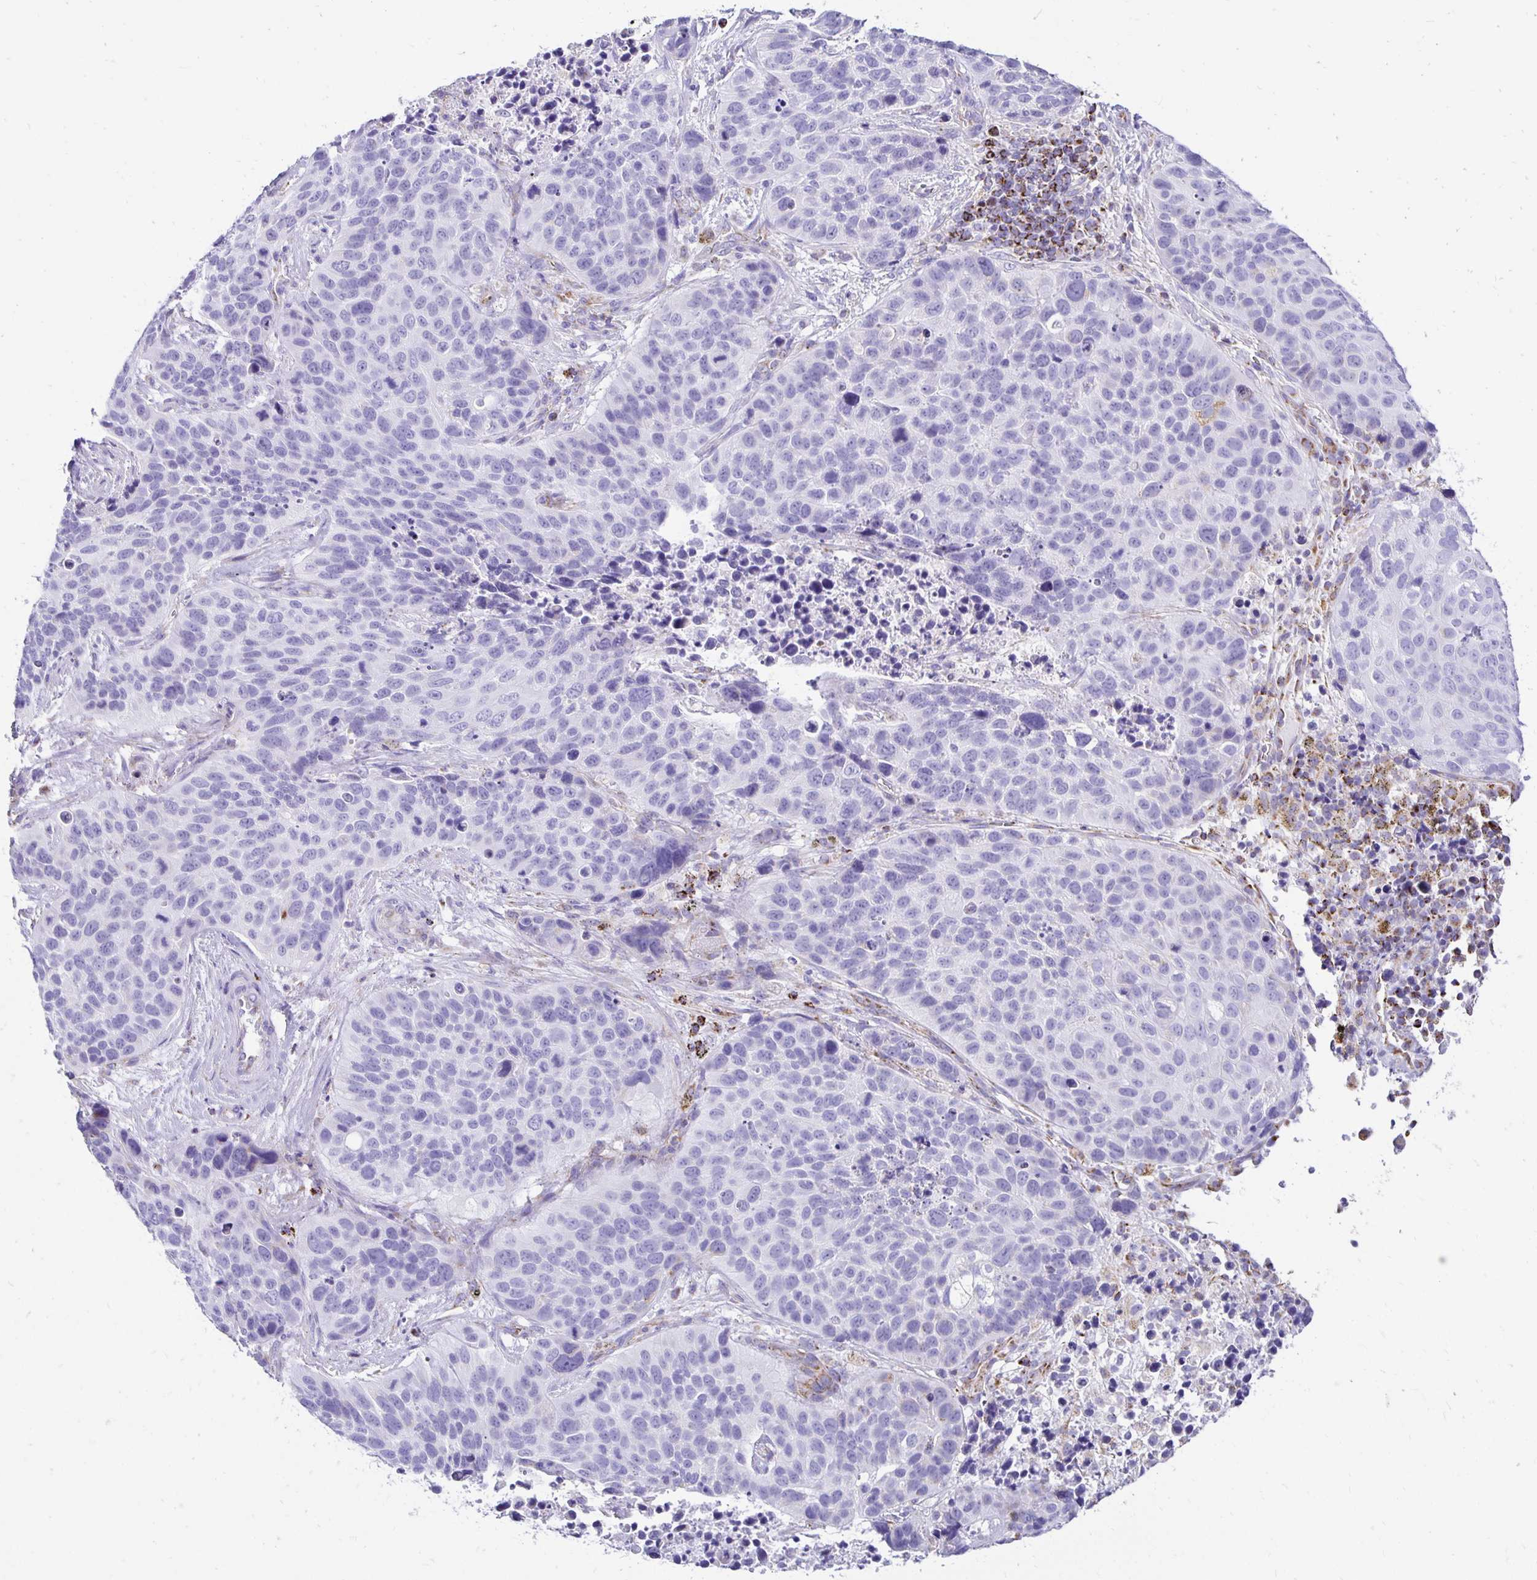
{"staining": {"intensity": "negative", "quantity": "none", "location": "none"}, "tissue": "lung cancer", "cell_type": "Tumor cells", "image_type": "cancer", "snomed": [{"axis": "morphology", "description": "Squamous cell carcinoma, NOS"}, {"axis": "topography", "description": "Lung"}], "caption": "Human squamous cell carcinoma (lung) stained for a protein using immunohistochemistry (IHC) demonstrates no expression in tumor cells.", "gene": "PLAAT2", "patient": {"sex": "male", "age": 62}}